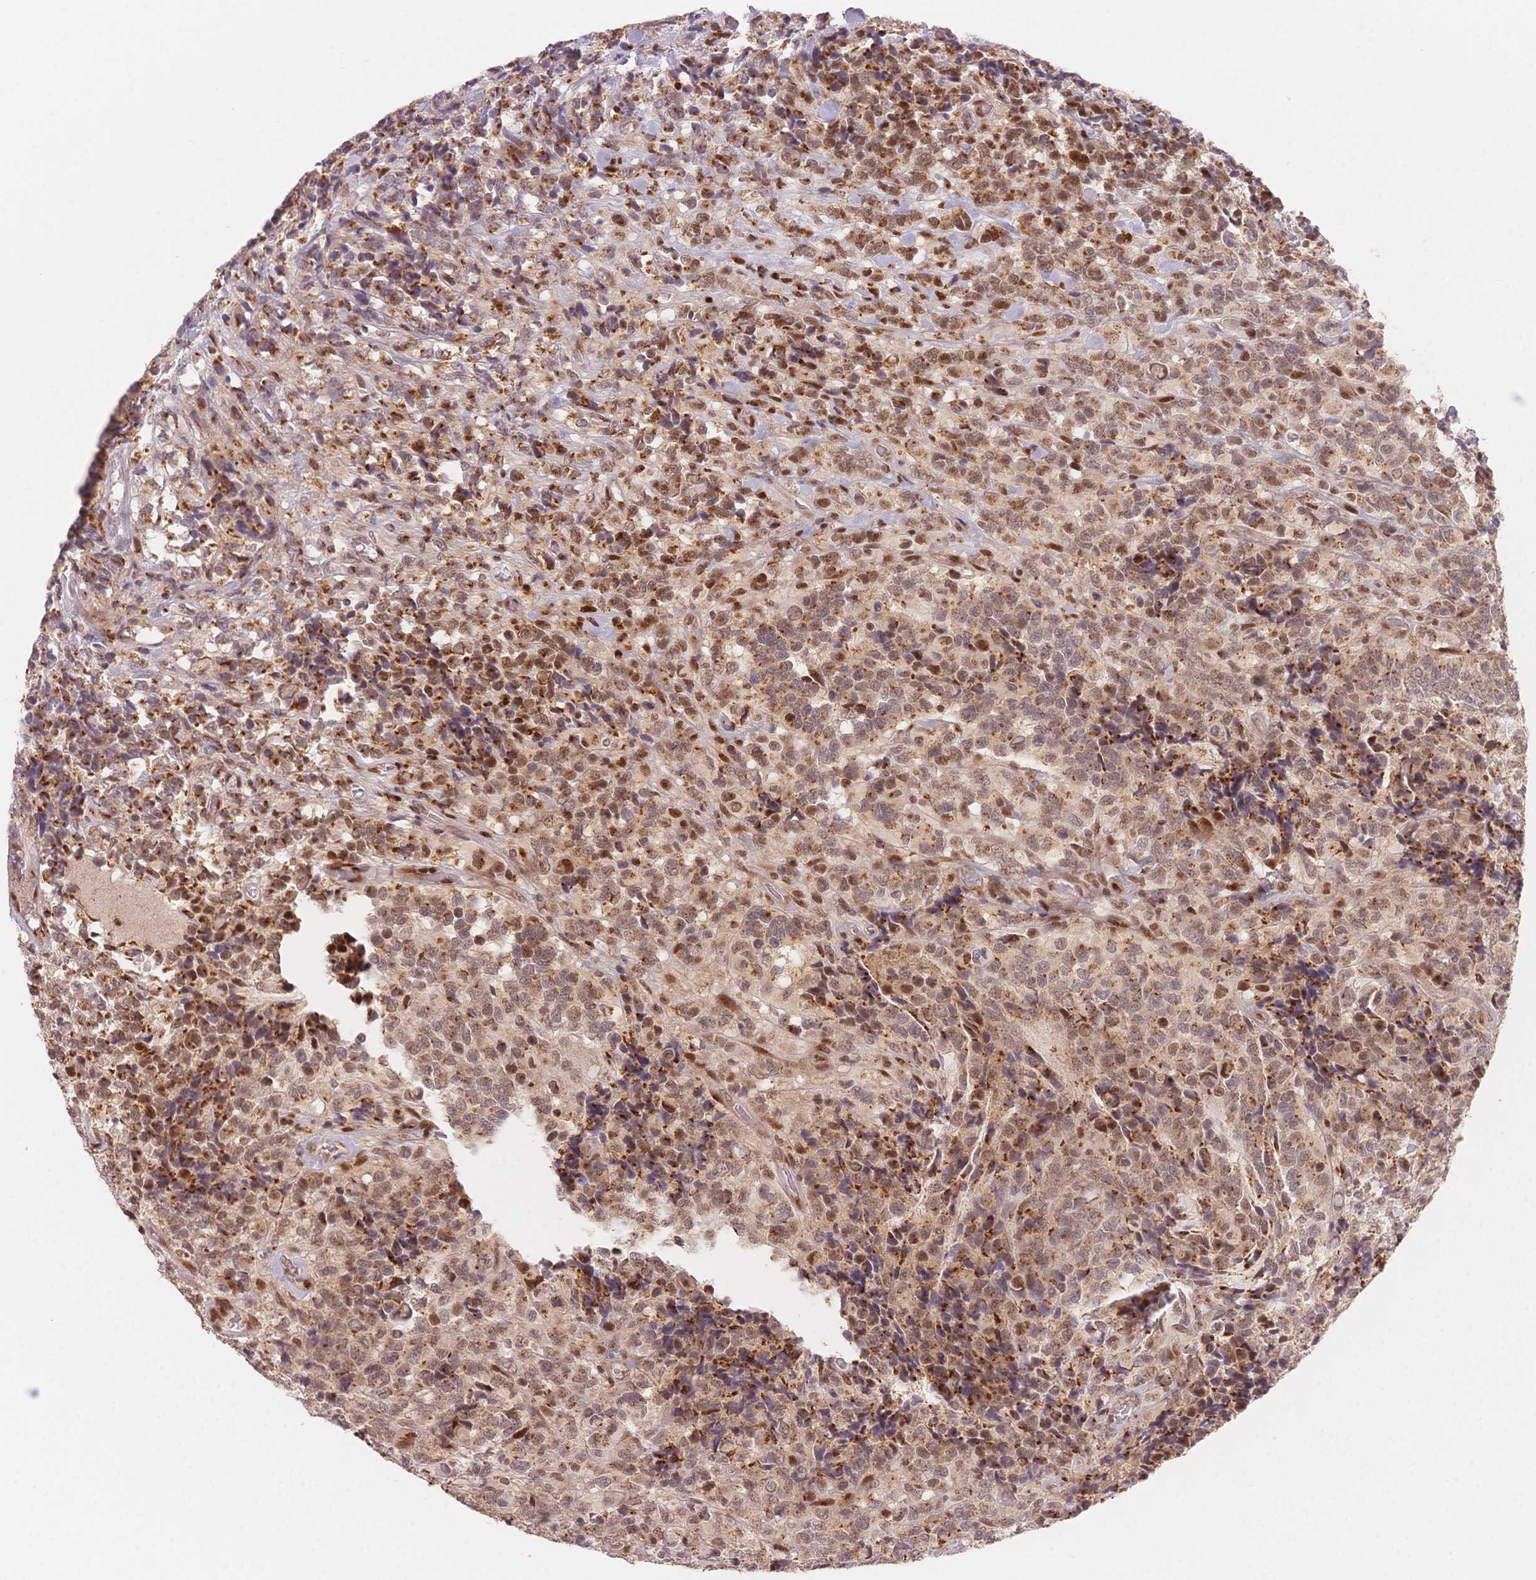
{"staining": {"intensity": "moderate", "quantity": ">75%", "location": "cytoplasmic/membranous,nuclear"}, "tissue": "glioma", "cell_type": "Tumor cells", "image_type": "cancer", "snomed": [{"axis": "morphology", "description": "Glioma, malignant, High grade"}, {"axis": "topography", "description": "Brain"}], "caption": "High-magnification brightfield microscopy of malignant high-grade glioma stained with DAB (3,3'-diaminobenzidine) (brown) and counterstained with hematoxylin (blue). tumor cells exhibit moderate cytoplasmic/membranous and nuclear expression is identified in approximately>75% of cells.", "gene": "STK39", "patient": {"sex": "male", "age": 39}}